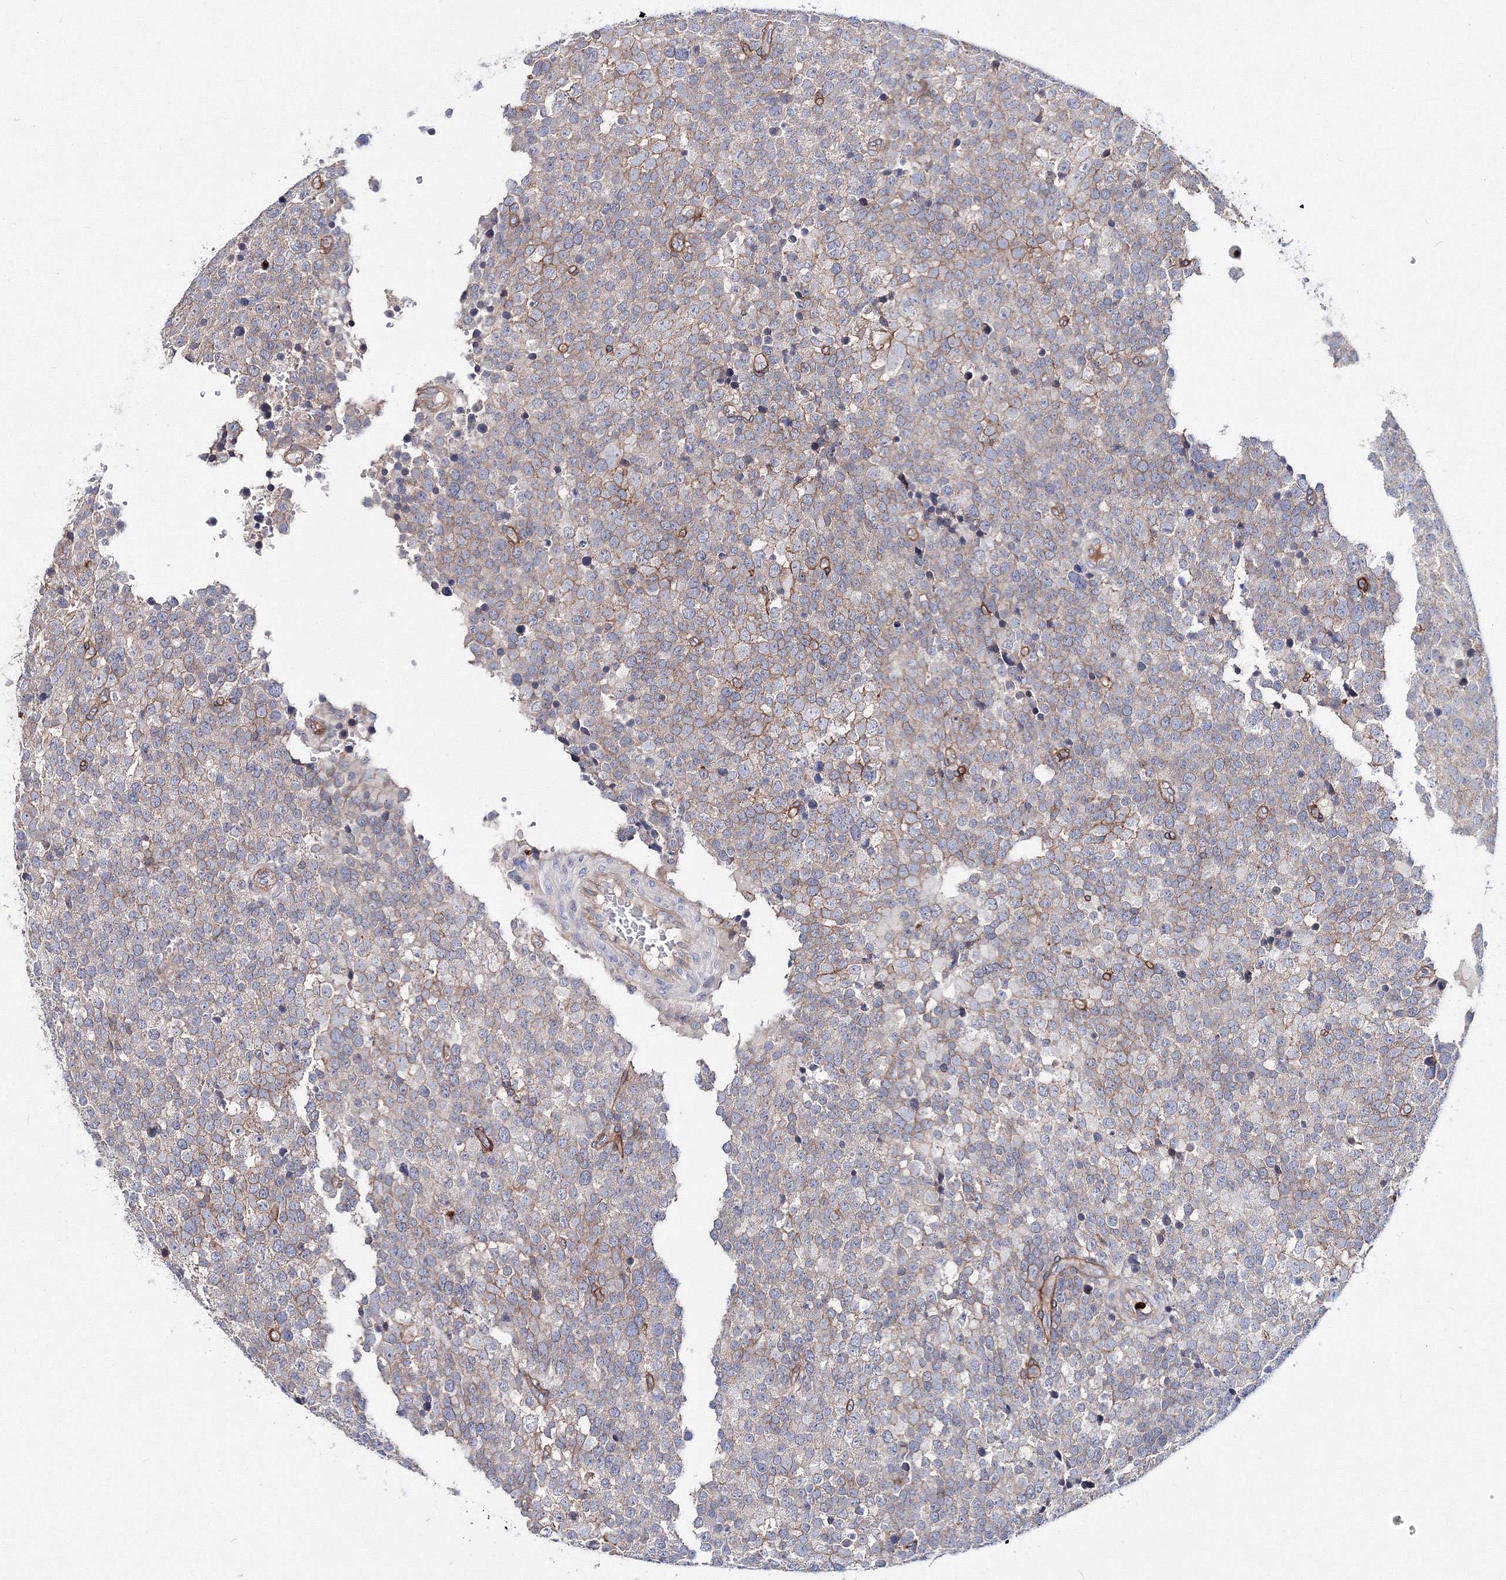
{"staining": {"intensity": "weak", "quantity": "25%-75%", "location": "cytoplasmic/membranous"}, "tissue": "testis cancer", "cell_type": "Tumor cells", "image_type": "cancer", "snomed": [{"axis": "morphology", "description": "Seminoma, NOS"}, {"axis": "topography", "description": "Testis"}], "caption": "Brown immunohistochemical staining in human testis seminoma reveals weak cytoplasmic/membranous positivity in about 25%-75% of tumor cells.", "gene": "C11orf52", "patient": {"sex": "male", "age": 71}}